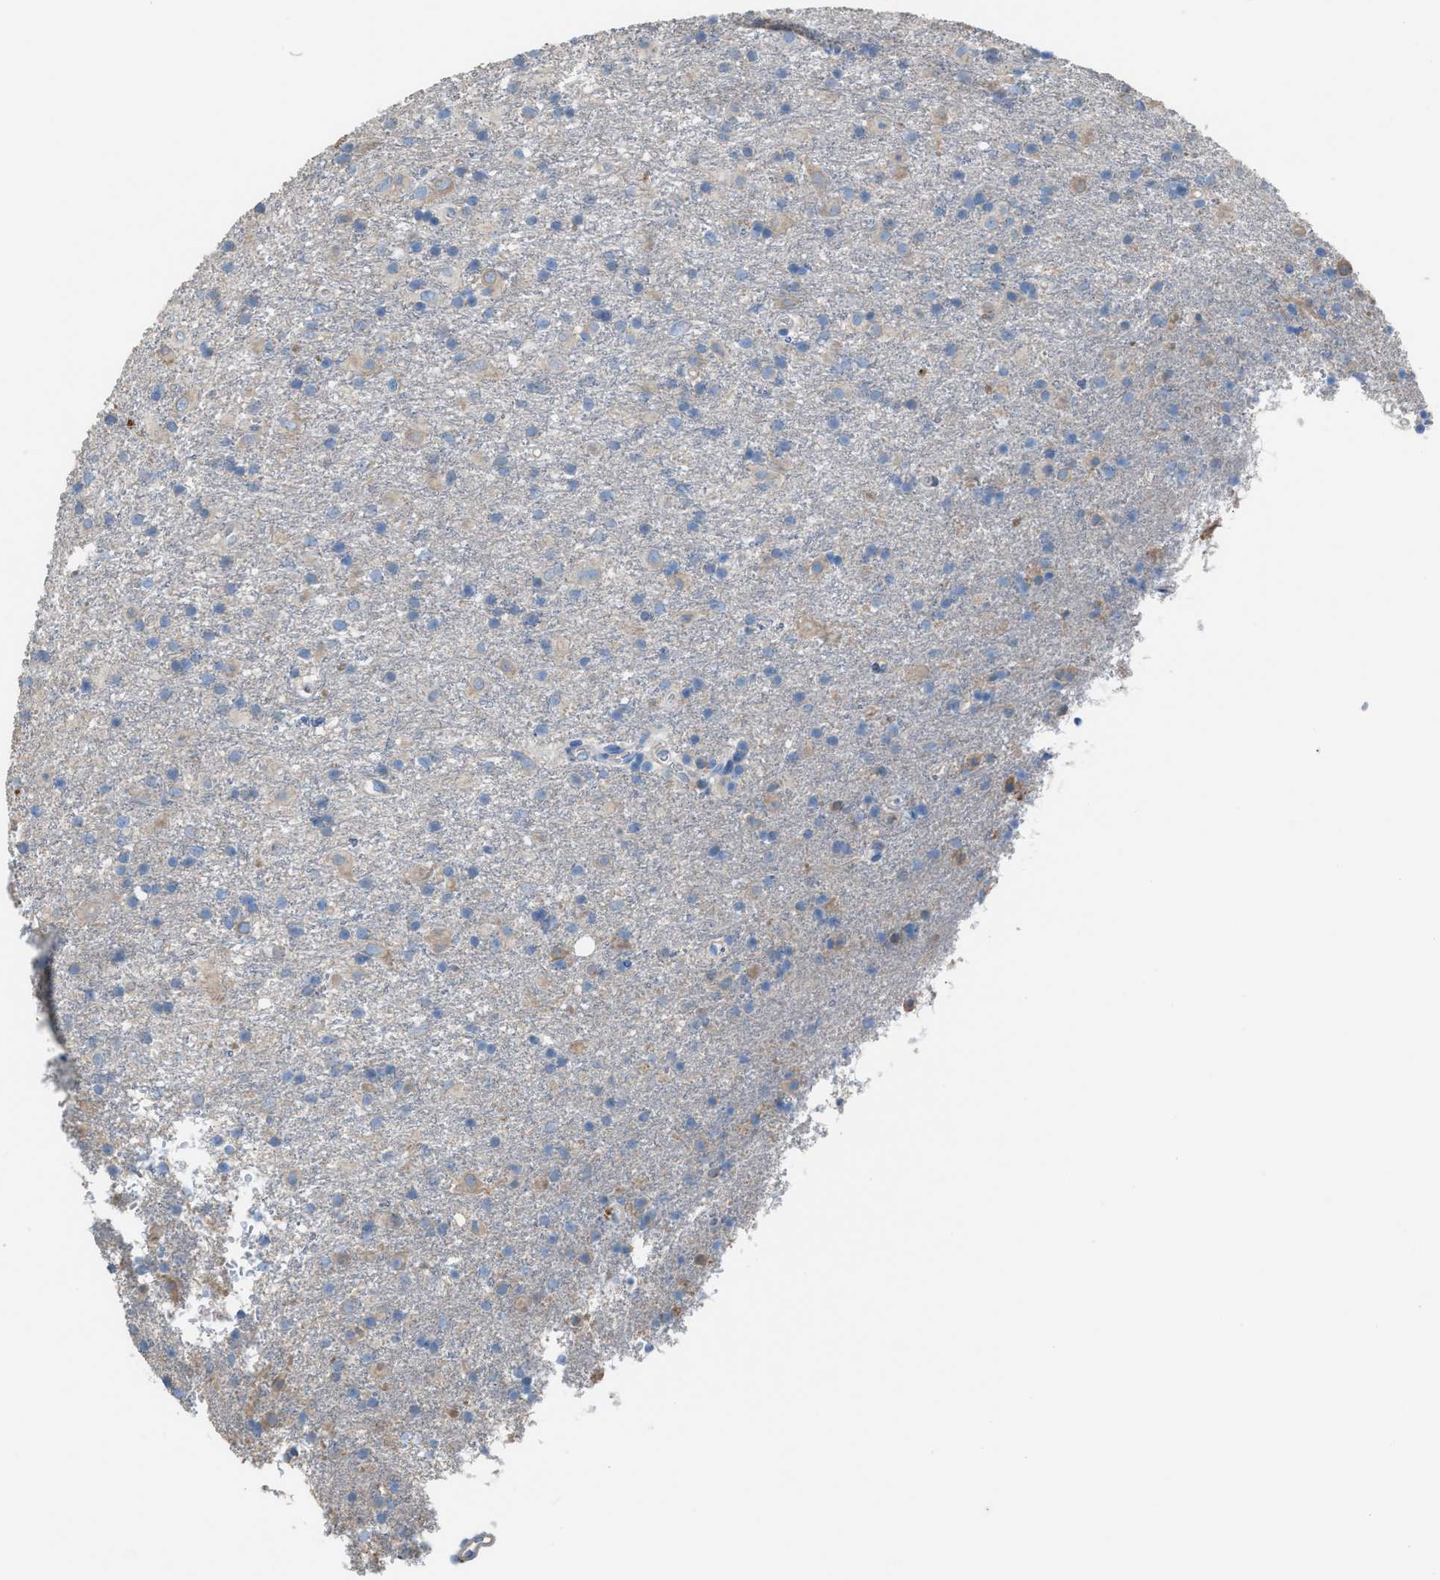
{"staining": {"intensity": "weak", "quantity": "<25%", "location": "cytoplasmic/membranous"}, "tissue": "glioma", "cell_type": "Tumor cells", "image_type": "cancer", "snomed": [{"axis": "morphology", "description": "Glioma, malignant, Low grade"}, {"axis": "topography", "description": "Brain"}], "caption": "Immunohistochemical staining of glioma shows no significant expression in tumor cells.", "gene": "NQO2", "patient": {"sex": "male", "age": 65}}